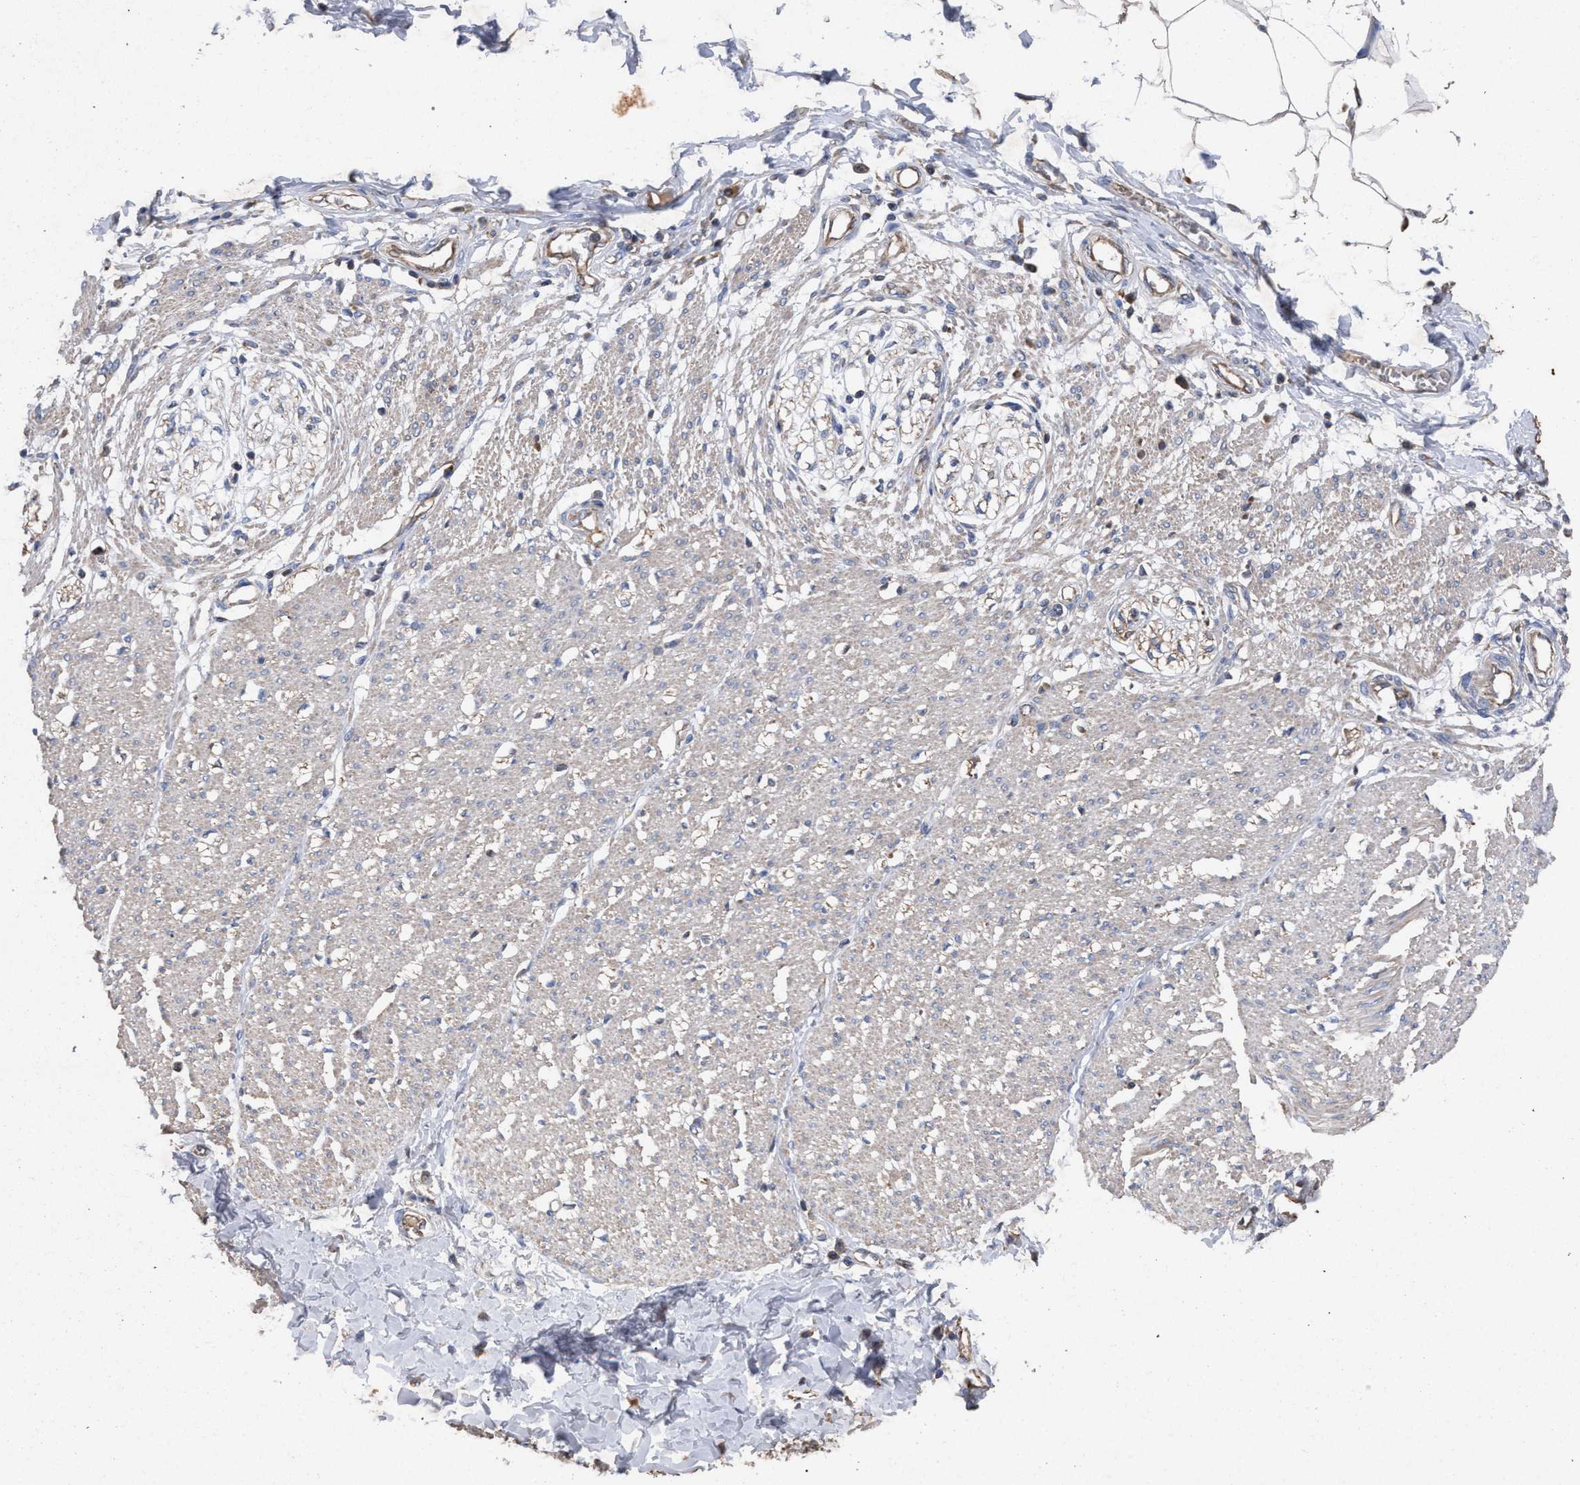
{"staining": {"intensity": "moderate", "quantity": "25%-75%", "location": "cytoplasmic/membranous"}, "tissue": "smooth muscle", "cell_type": "Smooth muscle cells", "image_type": "normal", "snomed": [{"axis": "morphology", "description": "Normal tissue, NOS"}, {"axis": "morphology", "description": "Adenocarcinoma, NOS"}, {"axis": "topography", "description": "Colon"}, {"axis": "topography", "description": "Peripheral nerve tissue"}], "caption": "A medium amount of moderate cytoplasmic/membranous expression is identified in about 25%-75% of smooth muscle cells in unremarkable smooth muscle.", "gene": "BCL2L12", "patient": {"sex": "male", "age": 14}}